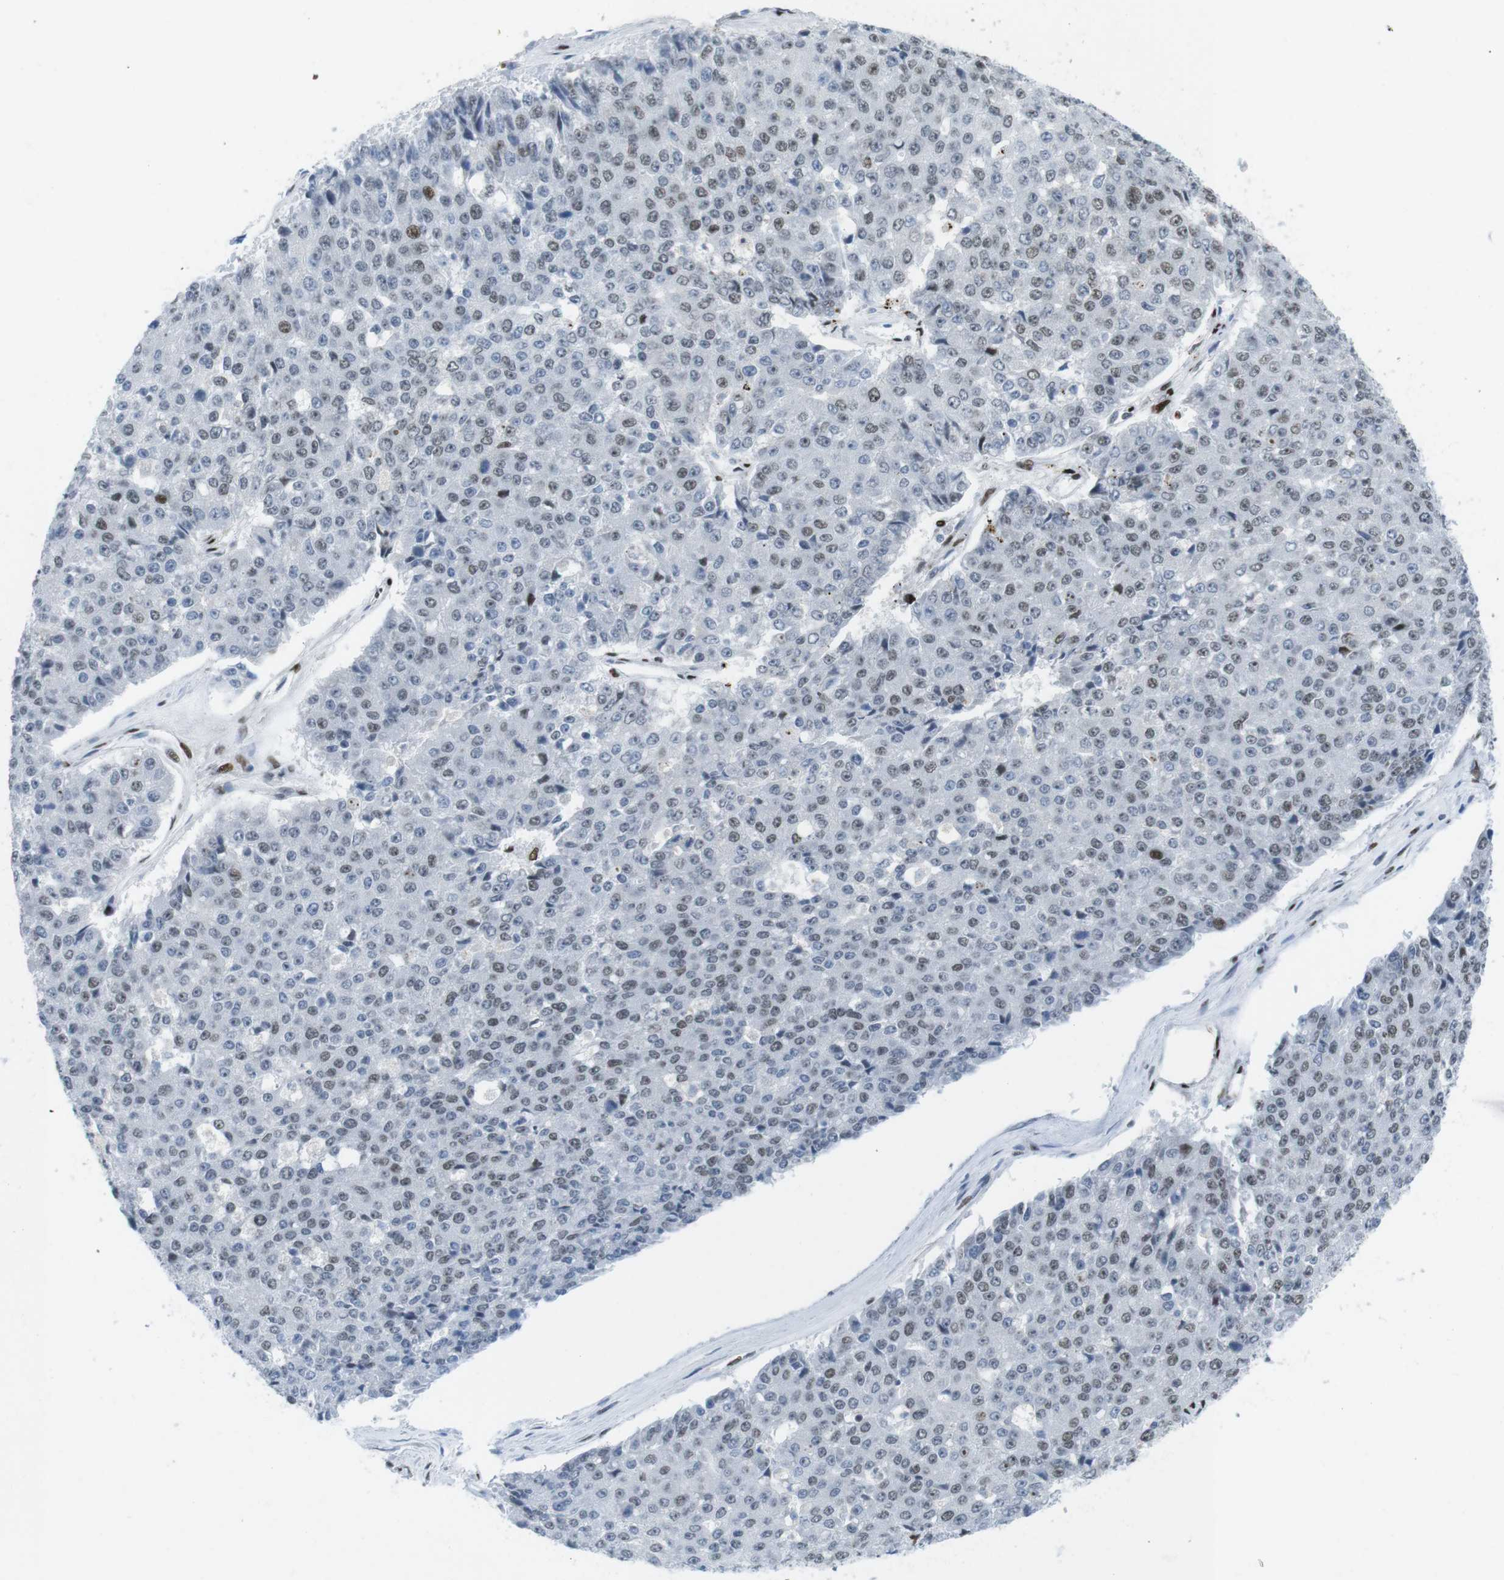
{"staining": {"intensity": "moderate", "quantity": "<25%", "location": "nuclear"}, "tissue": "pancreatic cancer", "cell_type": "Tumor cells", "image_type": "cancer", "snomed": [{"axis": "morphology", "description": "Adenocarcinoma, NOS"}, {"axis": "topography", "description": "Pancreas"}], "caption": "Moderate nuclear staining for a protein is present in about <25% of tumor cells of pancreatic cancer (adenocarcinoma) using IHC.", "gene": "ARID1A", "patient": {"sex": "male", "age": 50}}